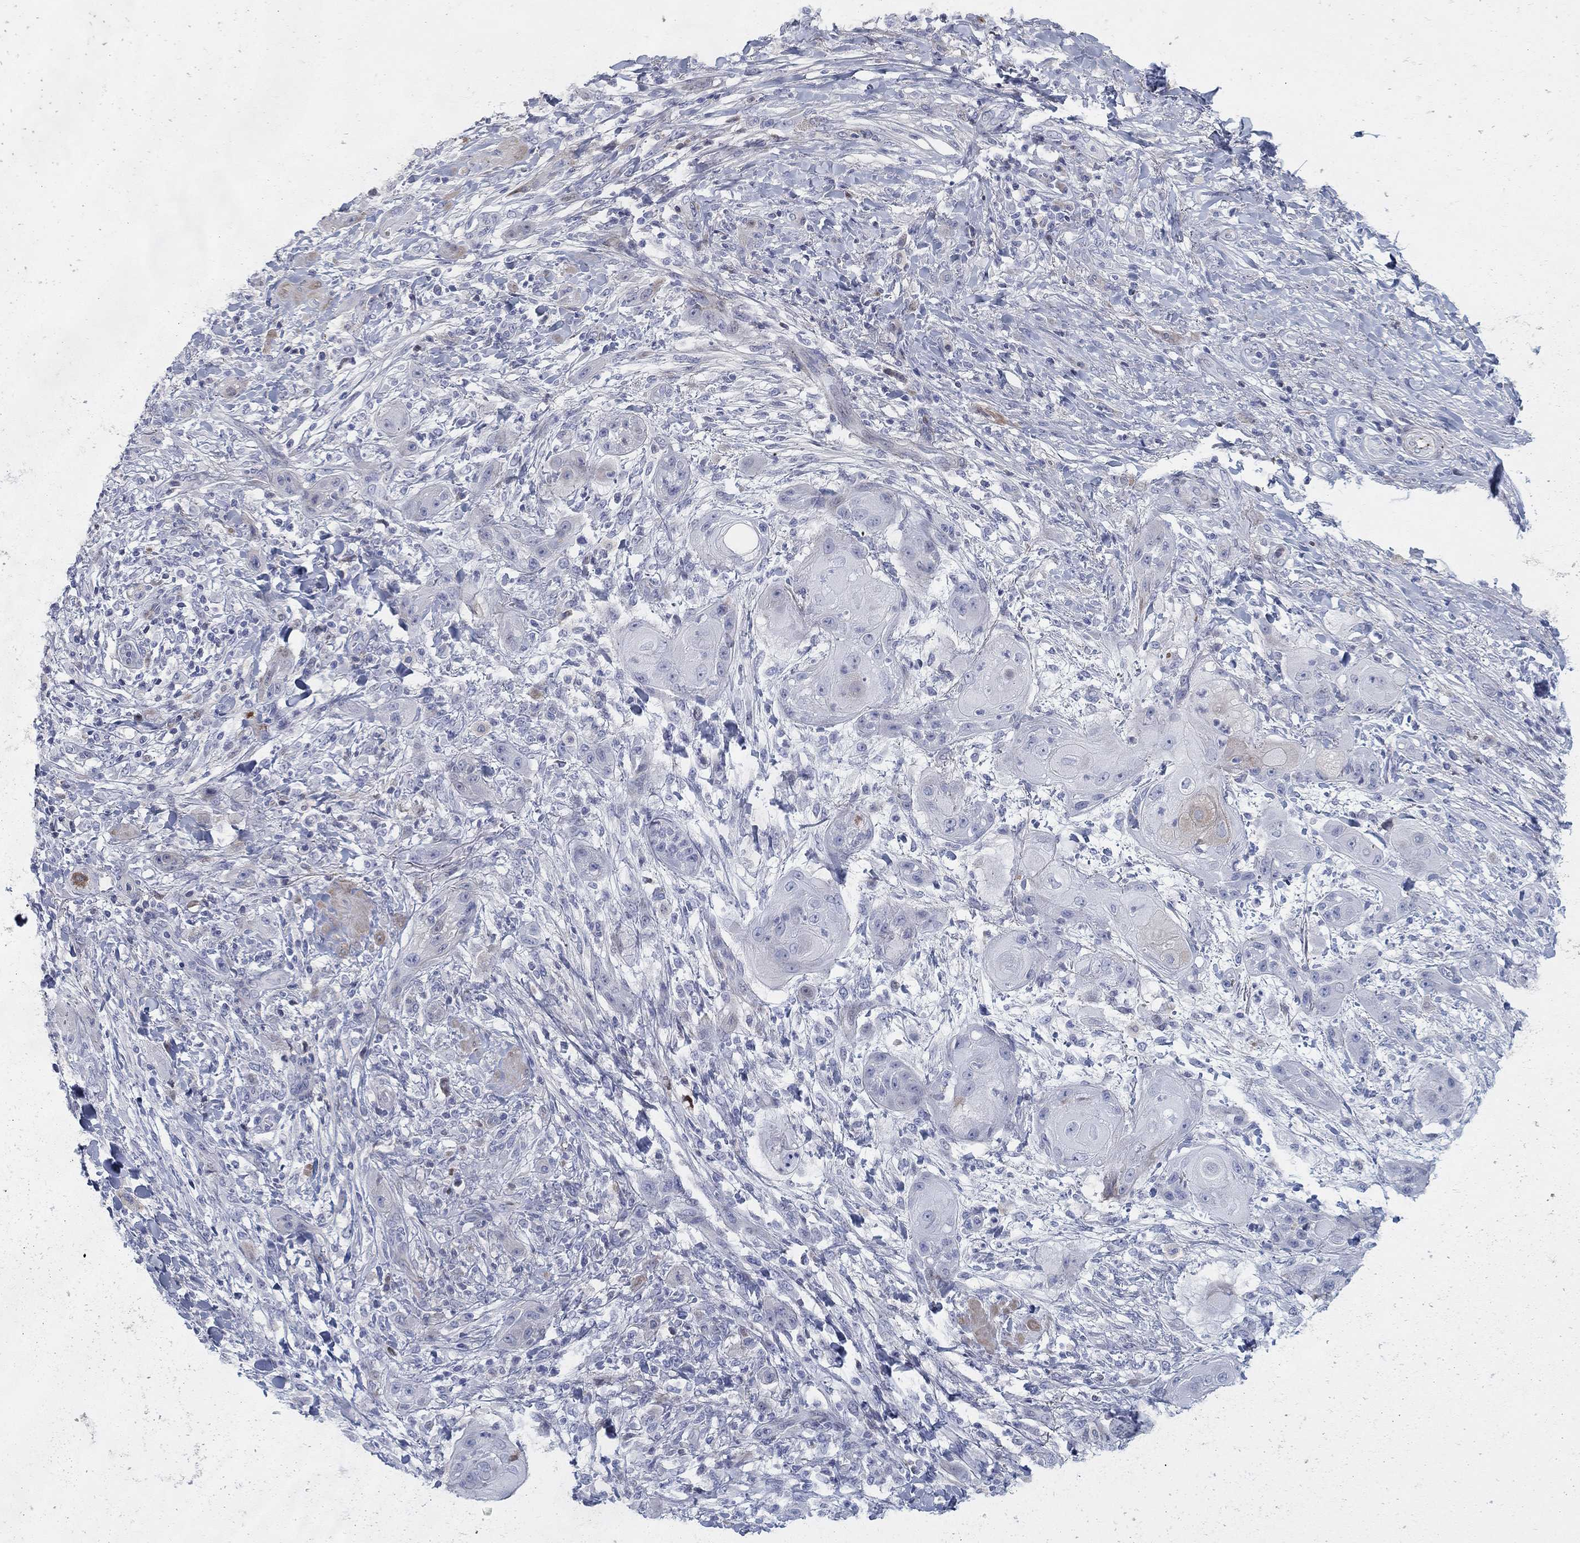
{"staining": {"intensity": "negative", "quantity": "none", "location": "none"}, "tissue": "skin cancer", "cell_type": "Tumor cells", "image_type": "cancer", "snomed": [{"axis": "morphology", "description": "Squamous cell carcinoma, NOS"}, {"axis": "topography", "description": "Skin"}], "caption": "High power microscopy image of an immunohistochemistry micrograph of skin squamous cell carcinoma, revealing no significant staining in tumor cells. (DAB immunohistochemistry, high magnification).", "gene": "HEATR4", "patient": {"sex": "male", "age": 62}}